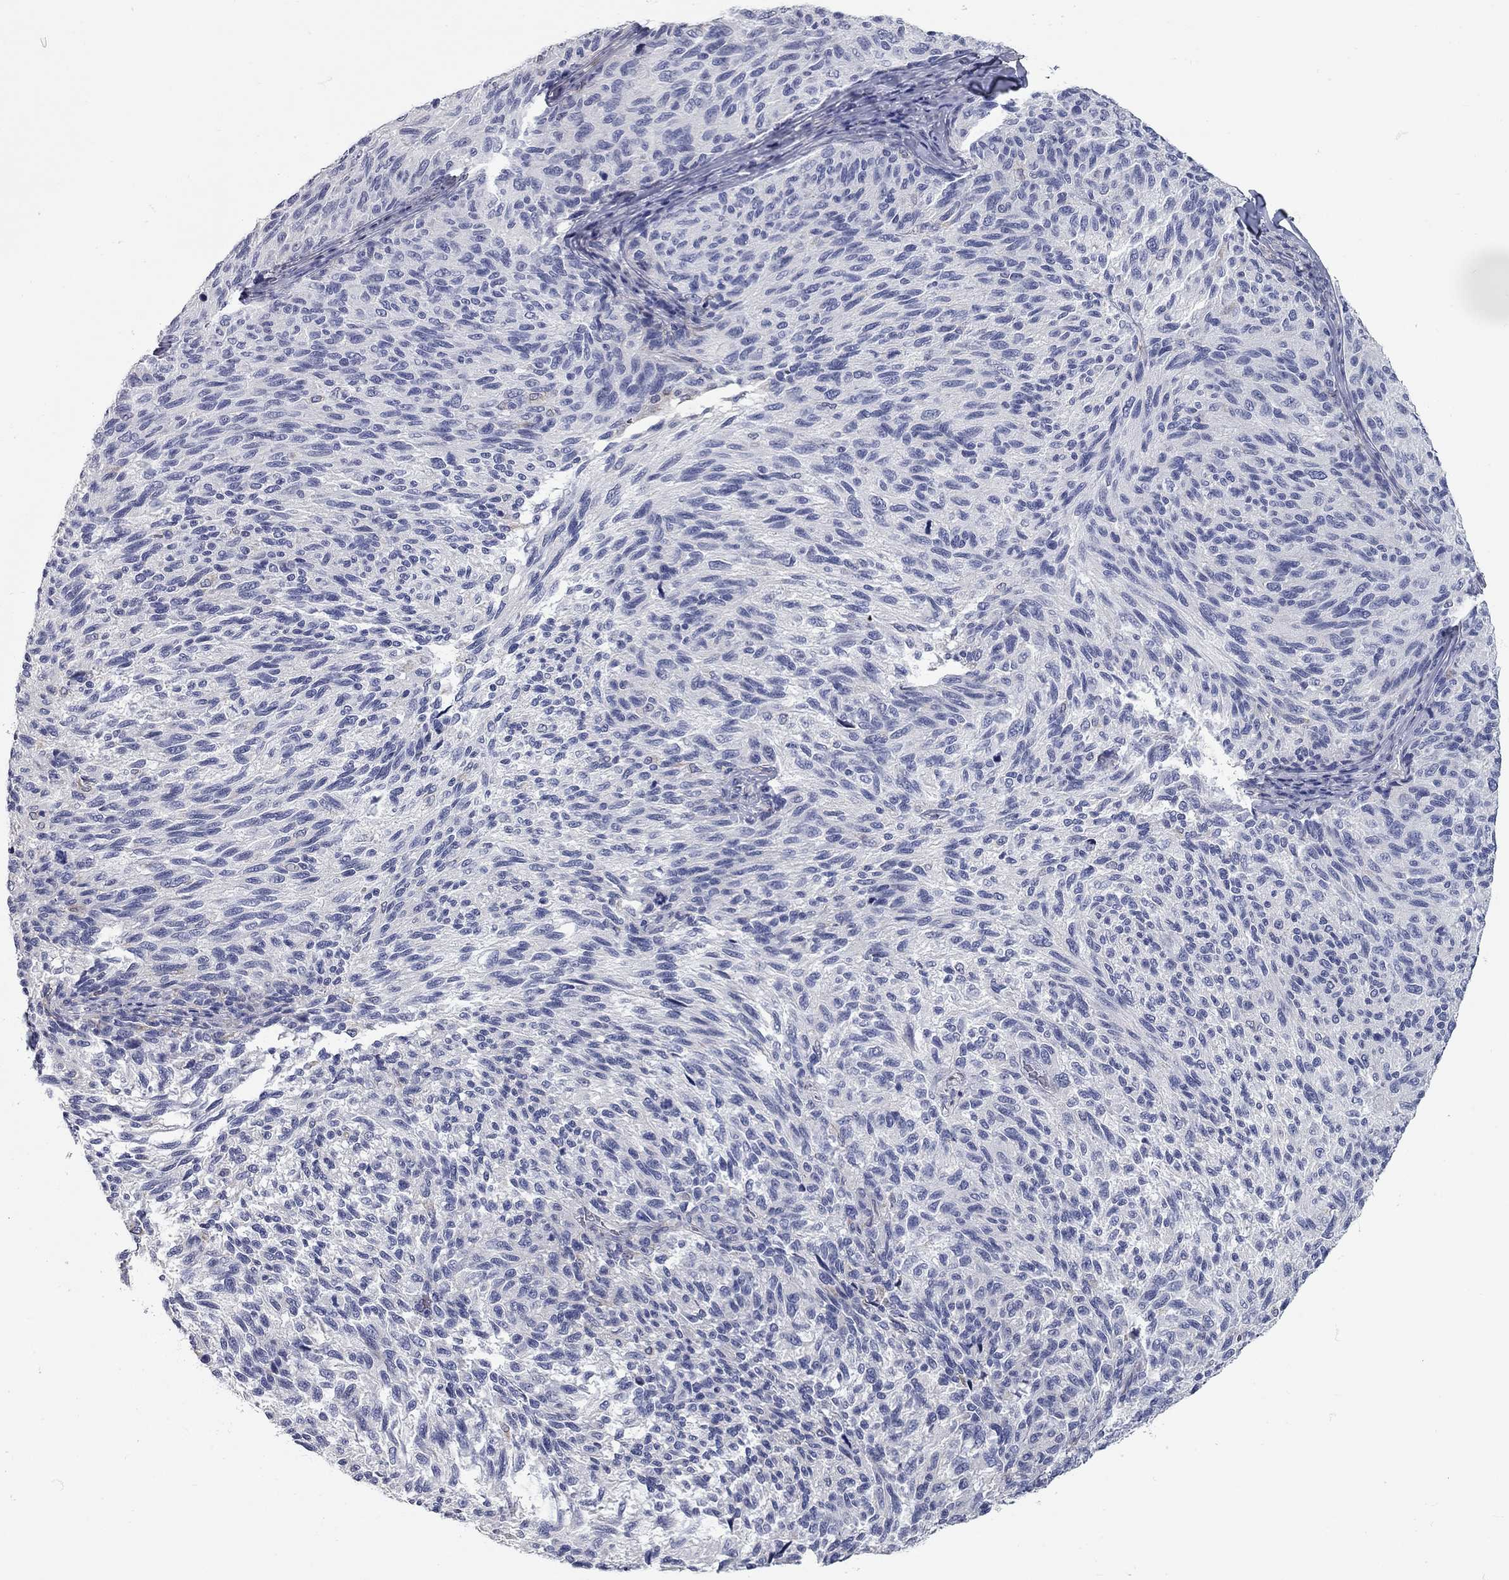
{"staining": {"intensity": "negative", "quantity": "none", "location": "none"}, "tissue": "melanoma", "cell_type": "Tumor cells", "image_type": "cancer", "snomed": [{"axis": "morphology", "description": "Malignant melanoma, NOS"}, {"axis": "topography", "description": "Skin"}], "caption": "The IHC image has no significant positivity in tumor cells of malignant melanoma tissue. (Immunohistochemistry (ihc), brightfield microscopy, high magnification).", "gene": "XAGE2", "patient": {"sex": "female", "age": 73}}